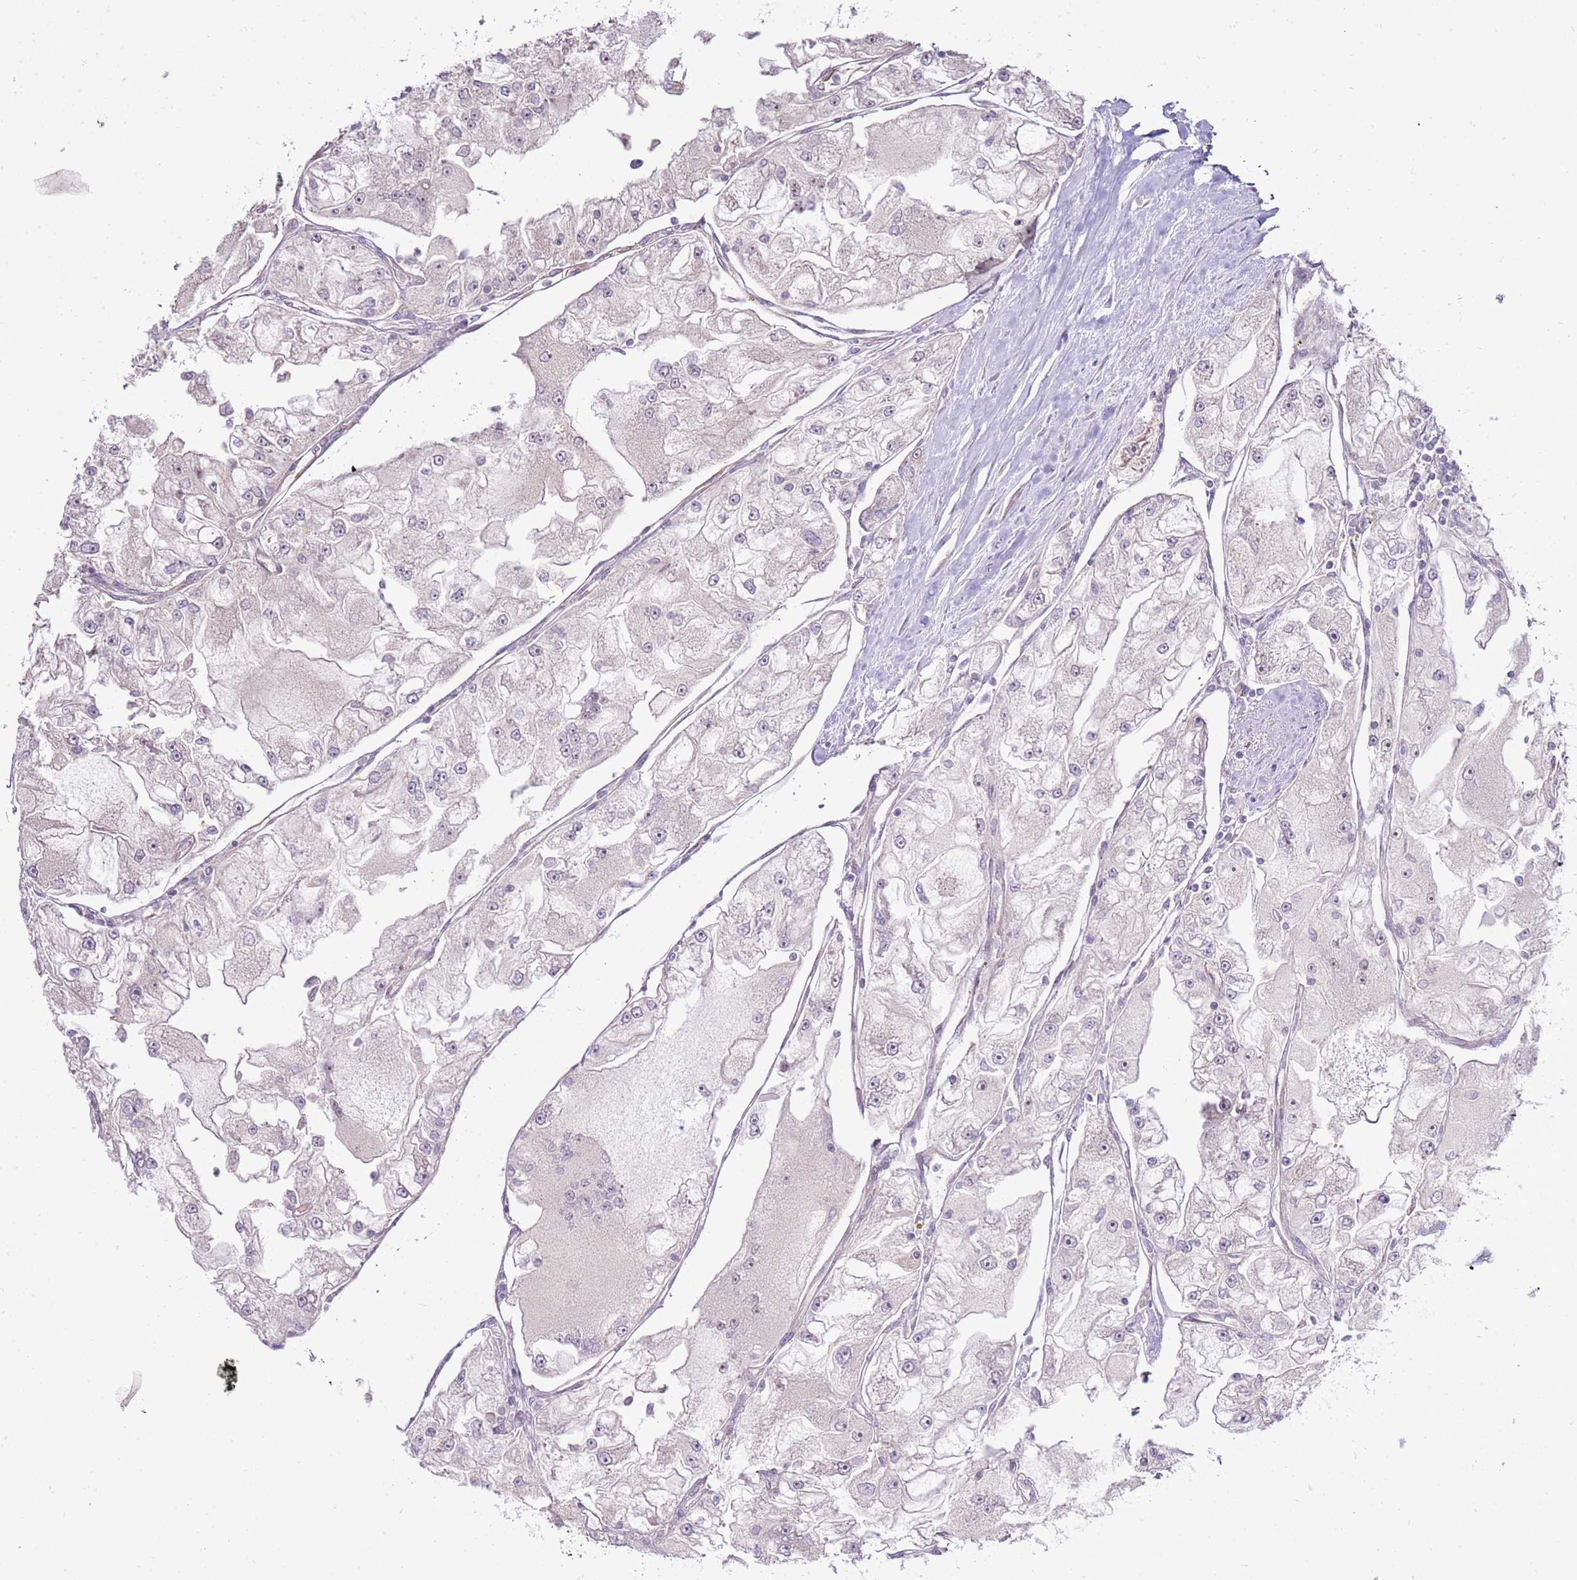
{"staining": {"intensity": "negative", "quantity": "none", "location": "none"}, "tissue": "renal cancer", "cell_type": "Tumor cells", "image_type": "cancer", "snomed": [{"axis": "morphology", "description": "Adenocarcinoma, NOS"}, {"axis": "topography", "description": "Kidney"}], "caption": "Photomicrograph shows no protein expression in tumor cells of renal cancer tissue.", "gene": "UGGT2", "patient": {"sex": "female", "age": 72}}